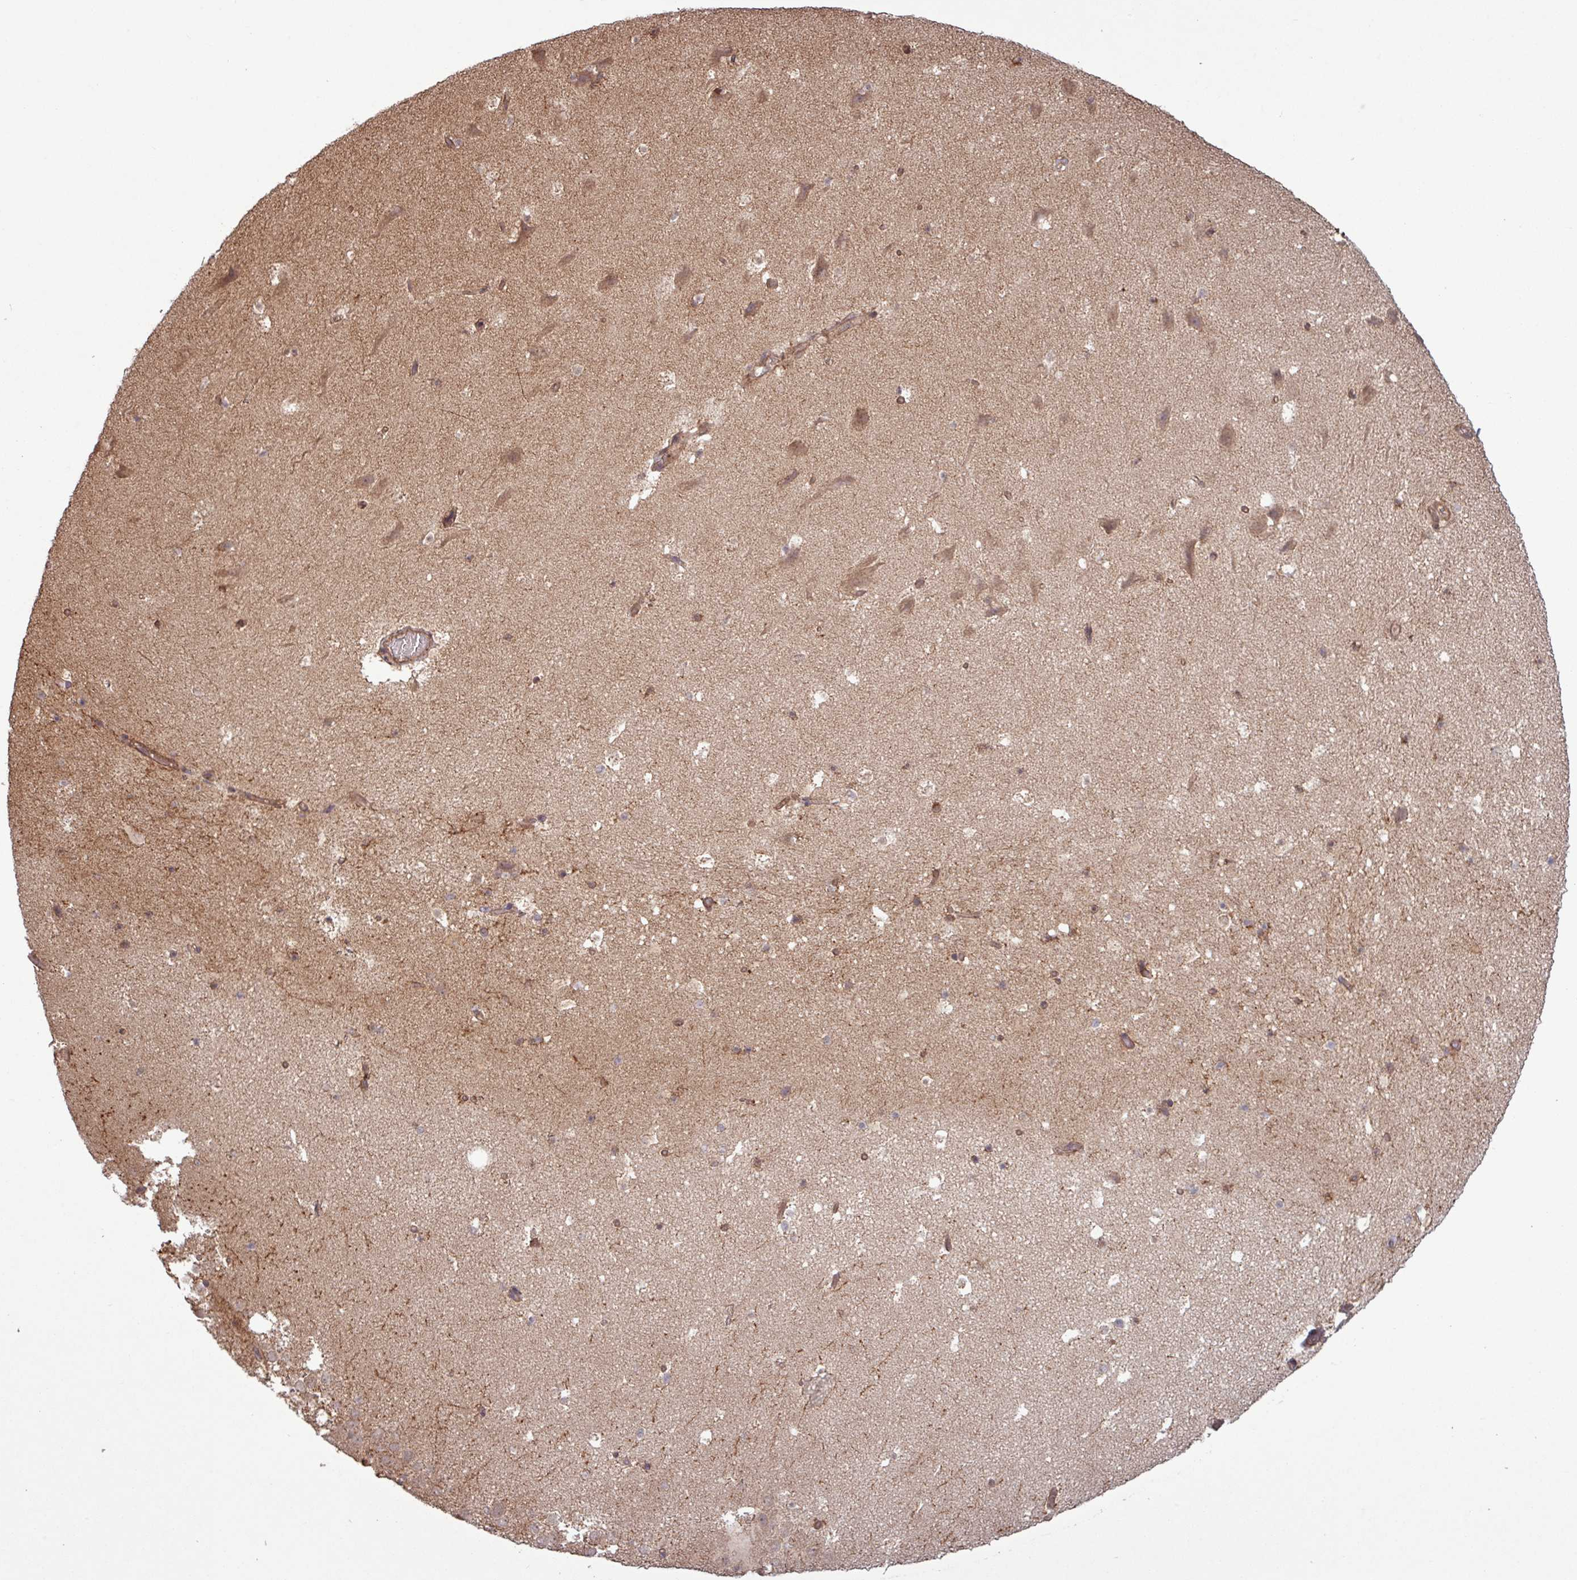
{"staining": {"intensity": "moderate", "quantity": "<25%", "location": "cytoplasmic/membranous,nuclear"}, "tissue": "hippocampus", "cell_type": "Glial cells", "image_type": "normal", "snomed": [{"axis": "morphology", "description": "Normal tissue, NOS"}, {"axis": "topography", "description": "Hippocampus"}], "caption": "Protein staining of benign hippocampus reveals moderate cytoplasmic/membranous,nuclear staining in approximately <25% of glial cells. (DAB (3,3'-diaminobenzidine) = brown stain, brightfield microscopy at high magnification).", "gene": "TRABD2A", "patient": {"sex": "male", "age": 37}}